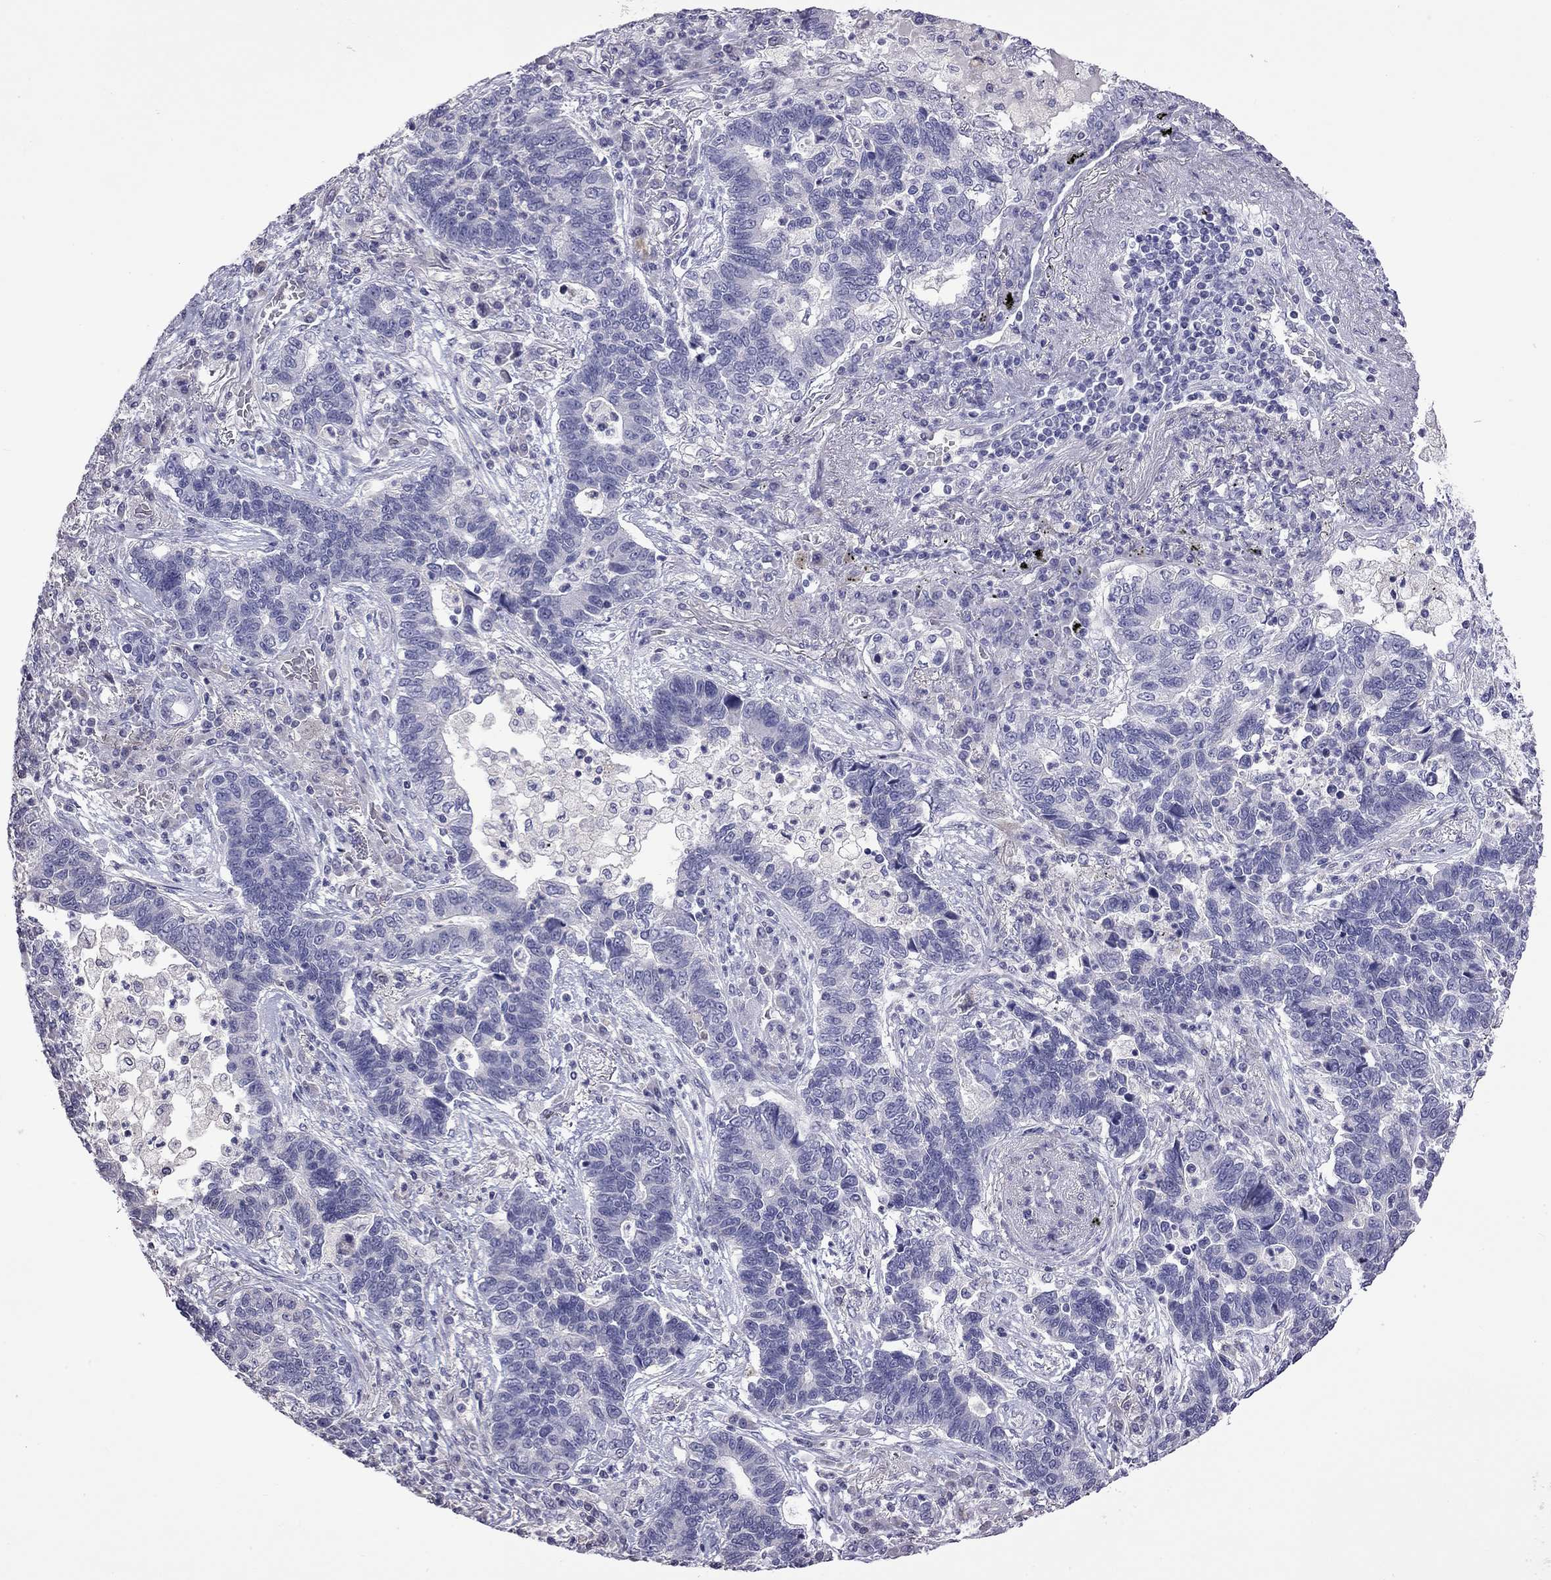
{"staining": {"intensity": "negative", "quantity": "none", "location": "none"}, "tissue": "lung cancer", "cell_type": "Tumor cells", "image_type": "cancer", "snomed": [{"axis": "morphology", "description": "Adenocarcinoma, NOS"}, {"axis": "topography", "description": "Lung"}], "caption": "Tumor cells show no significant protein expression in lung adenocarcinoma.", "gene": "FEZ1", "patient": {"sex": "female", "age": 57}}